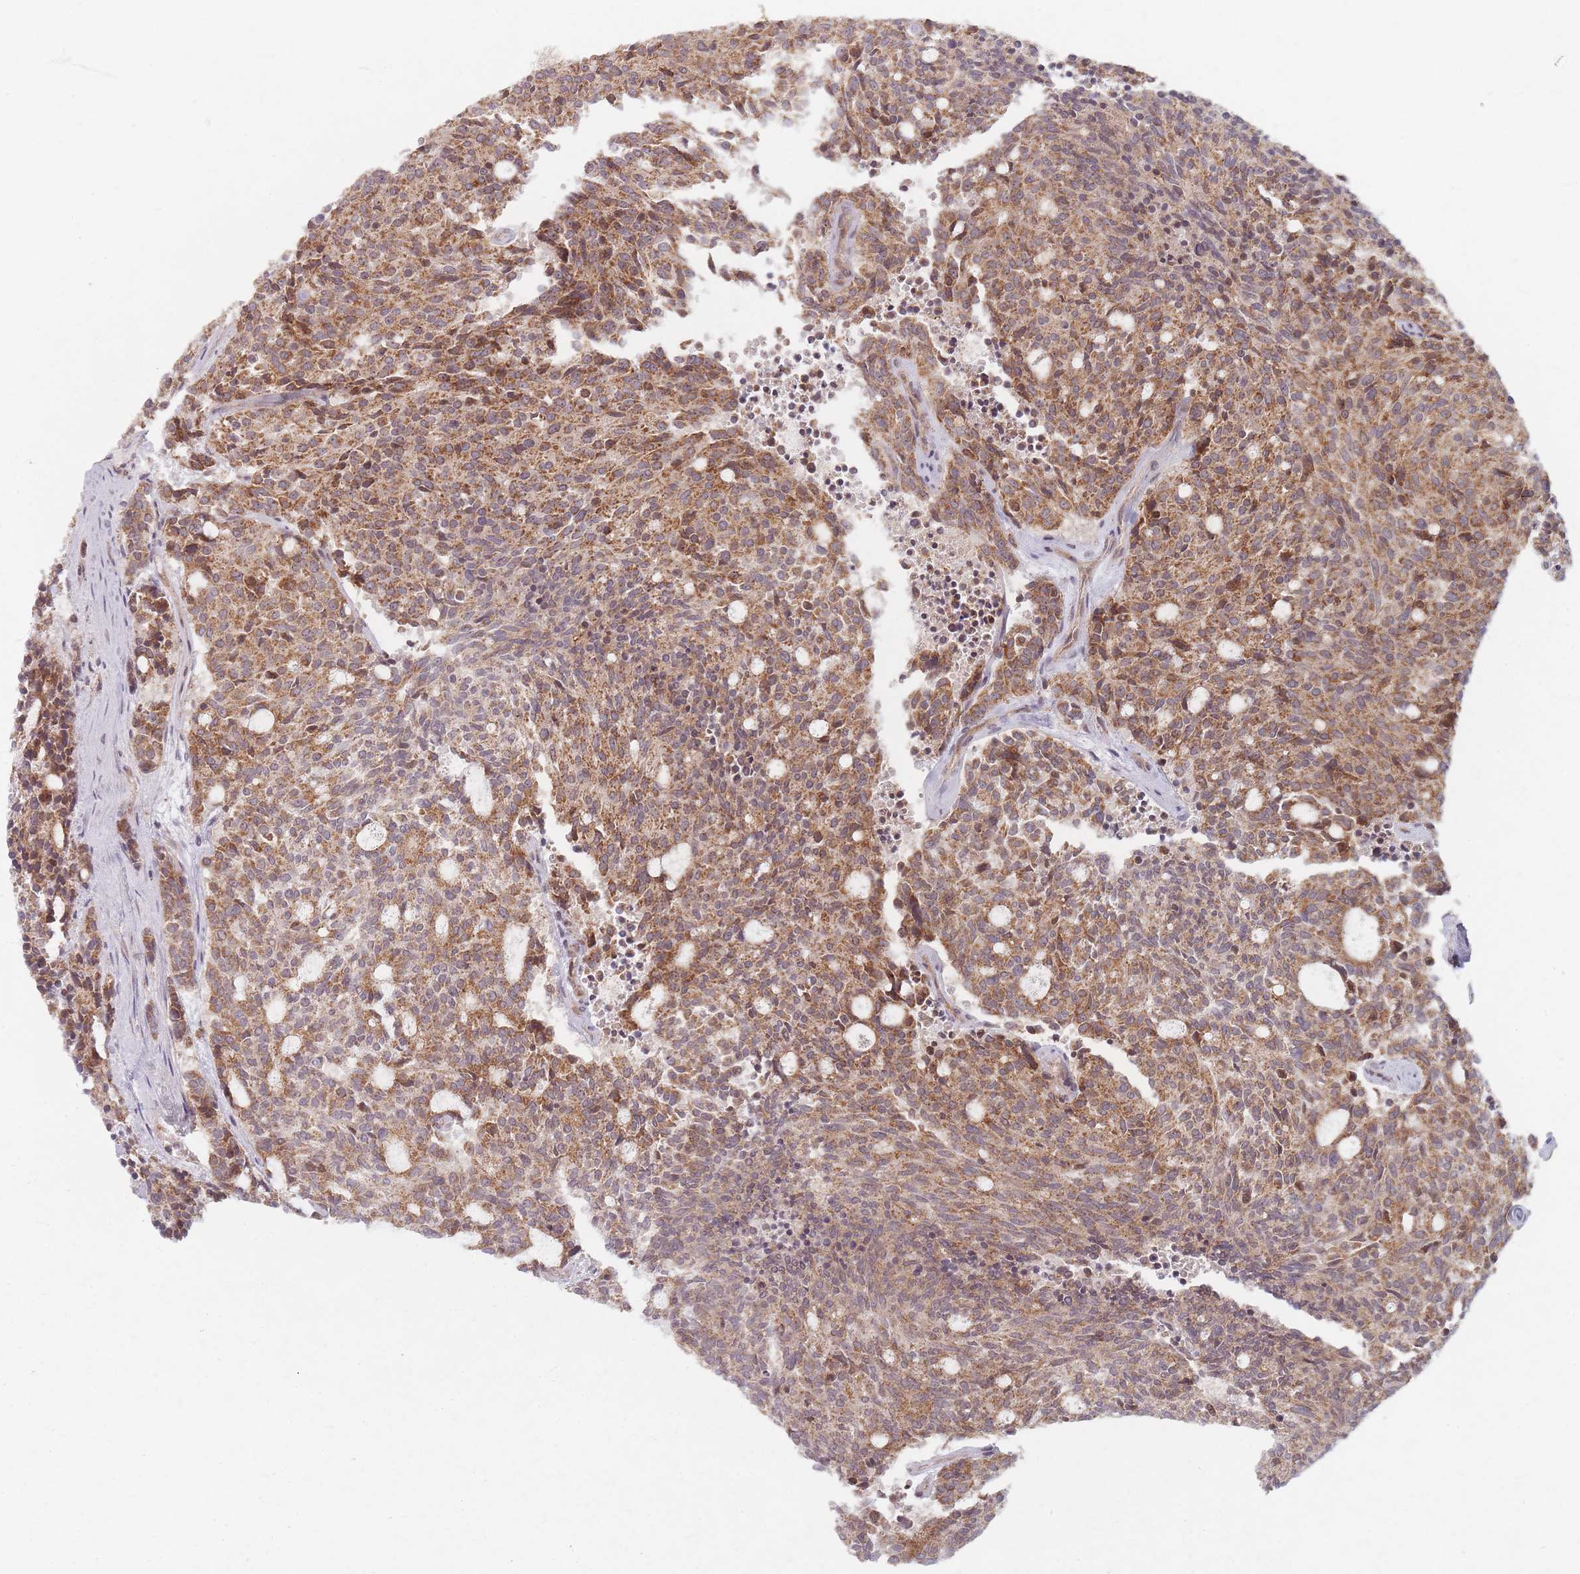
{"staining": {"intensity": "moderate", "quantity": ">75%", "location": "cytoplasmic/membranous"}, "tissue": "carcinoid", "cell_type": "Tumor cells", "image_type": "cancer", "snomed": [{"axis": "morphology", "description": "Carcinoid, malignant, NOS"}, {"axis": "topography", "description": "Pancreas"}], "caption": "Immunohistochemistry (IHC) (DAB) staining of carcinoid (malignant) displays moderate cytoplasmic/membranous protein staining in about >75% of tumor cells.", "gene": "RADX", "patient": {"sex": "female", "age": 54}}